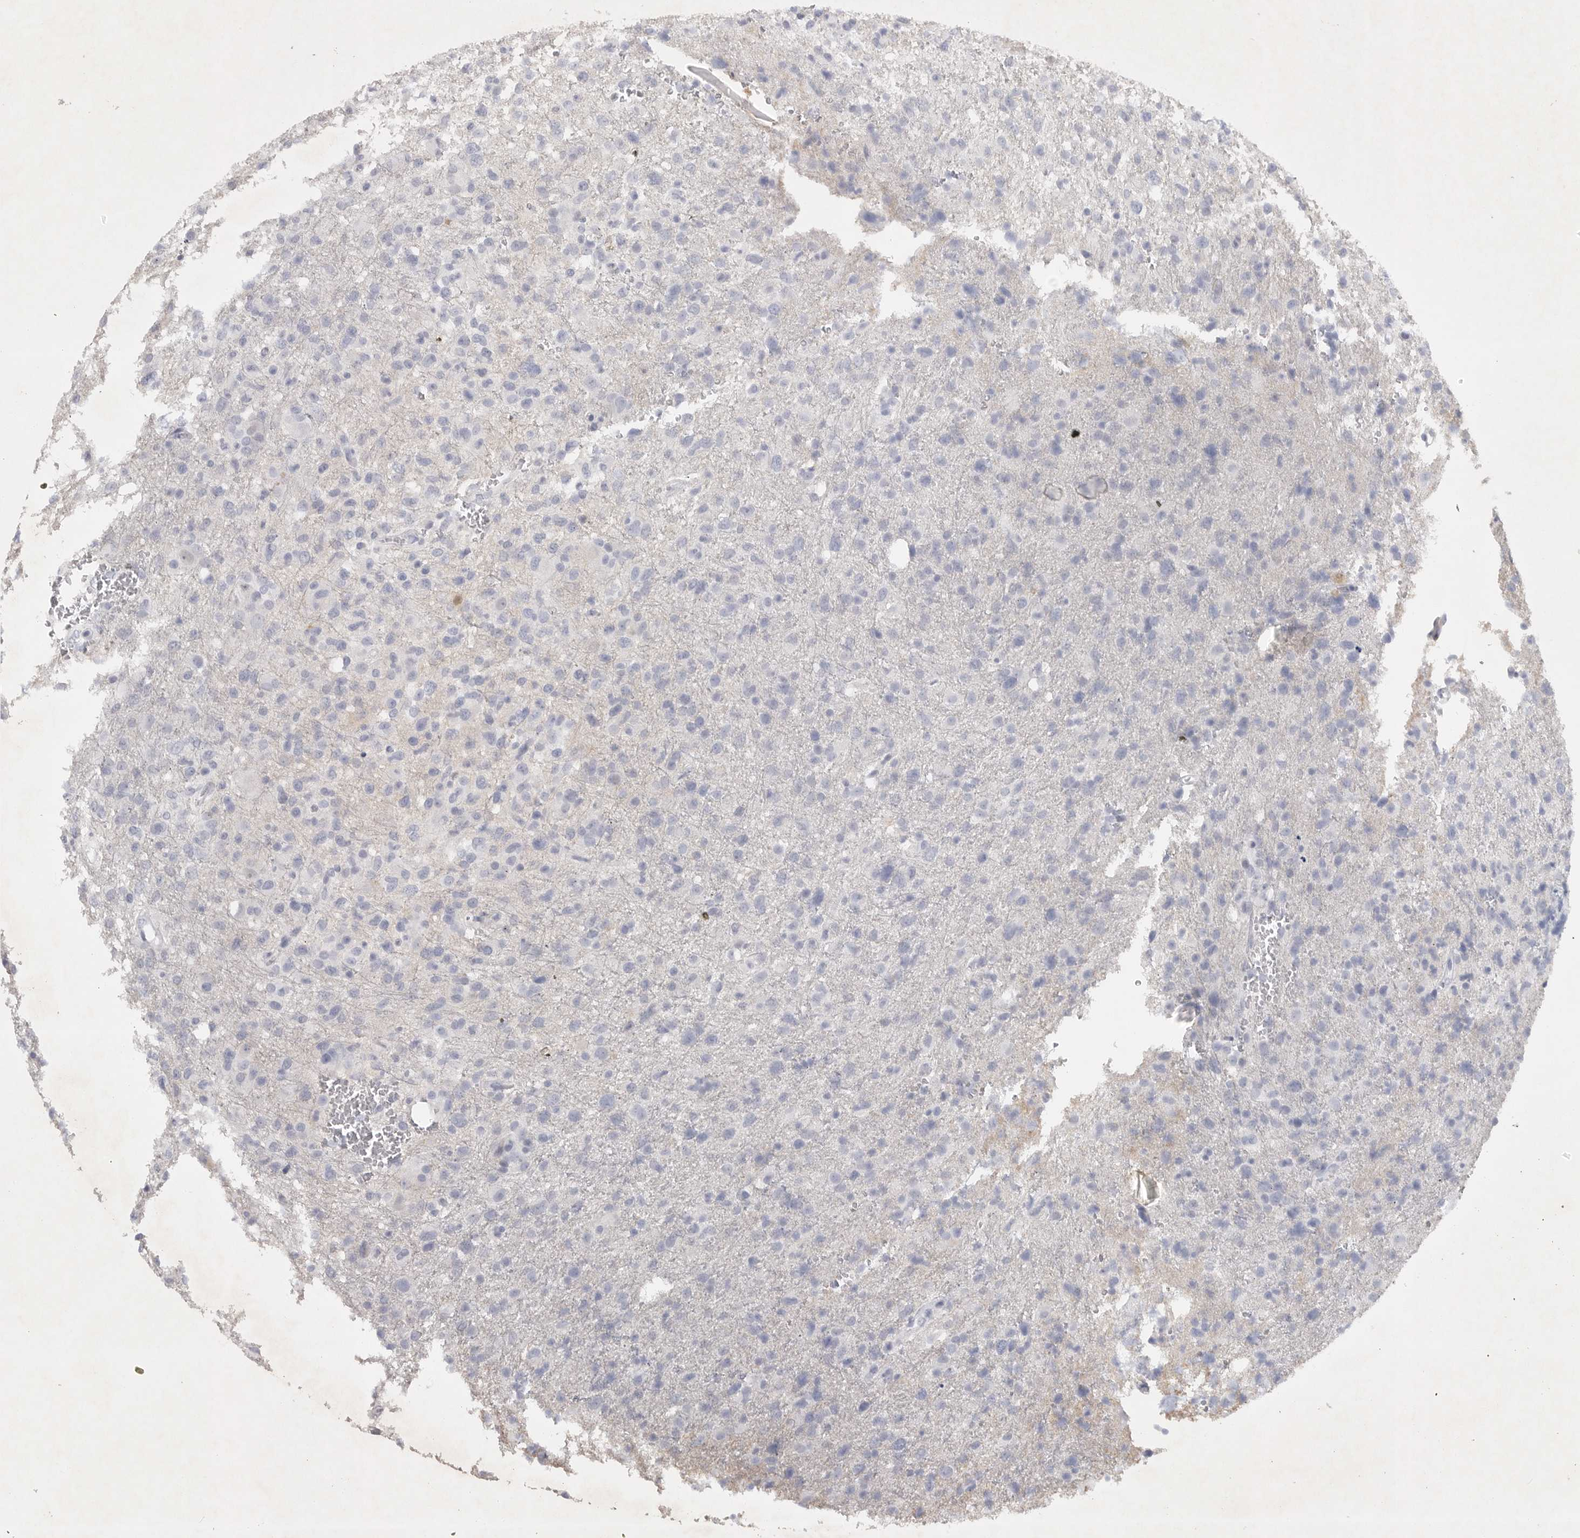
{"staining": {"intensity": "negative", "quantity": "none", "location": "none"}, "tissue": "glioma", "cell_type": "Tumor cells", "image_type": "cancer", "snomed": [{"axis": "morphology", "description": "Glioma, malignant, High grade"}, {"axis": "topography", "description": "Brain"}], "caption": "Immunohistochemistry image of neoplastic tissue: malignant glioma (high-grade) stained with DAB displays no significant protein expression in tumor cells.", "gene": "TNR", "patient": {"sex": "female", "age": 57}}